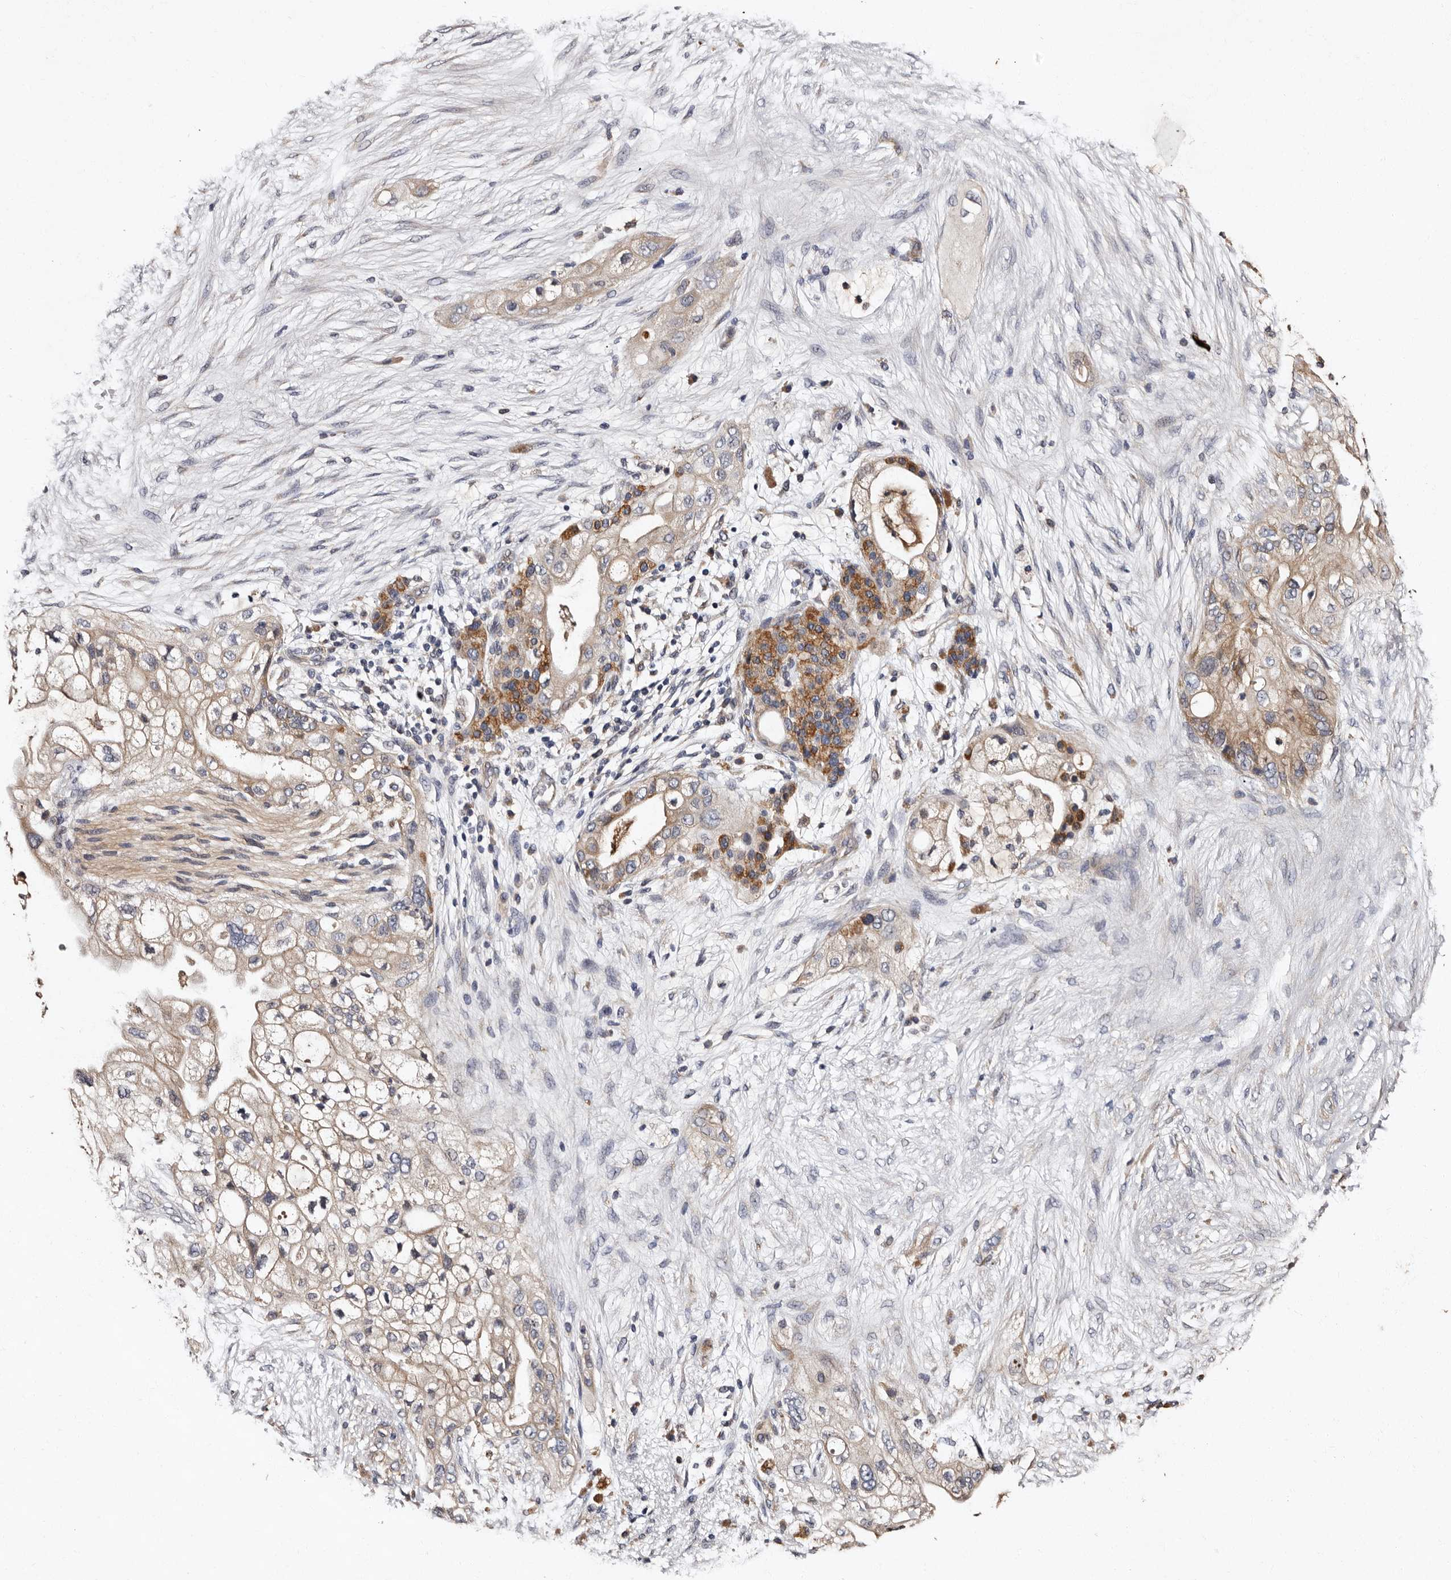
{"staining": {"intensity": "weak", "quantity": "25%-75%", "location": "cytoplasmic/membranous"}, "tissue": "pancreatic cancer", "cell_type": "Tumor cells", "image_type": "cancer", "snomed": [{"axis": "morphology", "description": "Adenocarcinoma, NOS"}, {"axis": "topography", "description": "Pancreas"}], "caption": "Pancreatic adenocarcinoma tissue exhibits weak cytoplasmic/membranous staining in approximately 25%-75% of tumor cells", "gene": "ADCK5", "patient": {"sex": "male", "age": 53}}